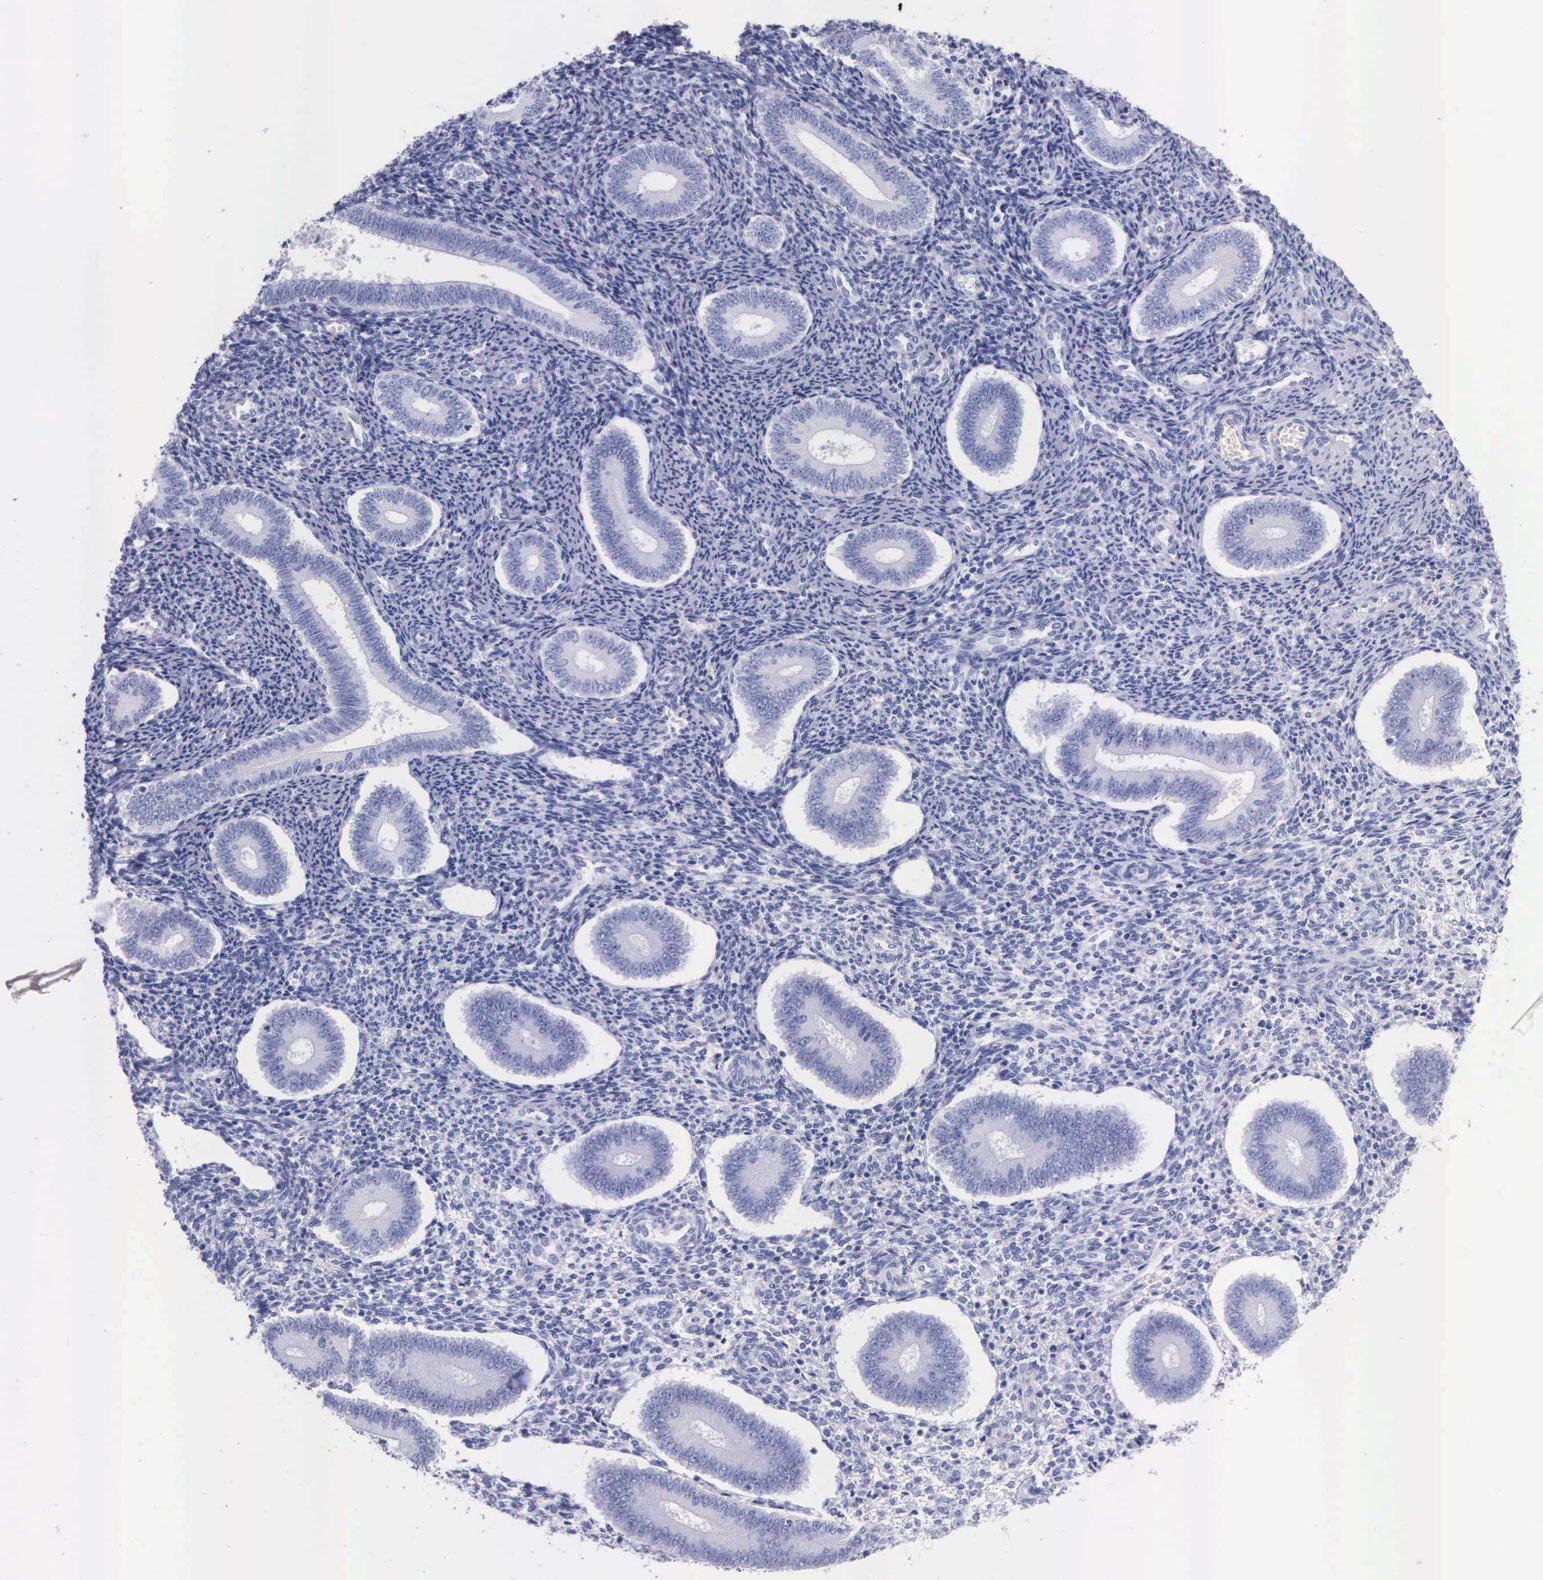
{"staining": {"intensity": "negative", "quantity": "none", "location": "none"}, "tissue": "endometrium", "cell_type": "Cells in endometrial stroma", "image_type": "normal", "snomed": [{"axis": "morphology", "description": "Normal tissue, NOS"}, {"axis": "topography", "description": "Endometrium"}], "caption": "Immunohistochemistry photomicrograph of benign endometrium: human endometrium stained with DAB reveals no significant protein staining in cells in endometrial stroma.", "gene": "KLK2", "patient": {"sex": "female", "age": 35}}